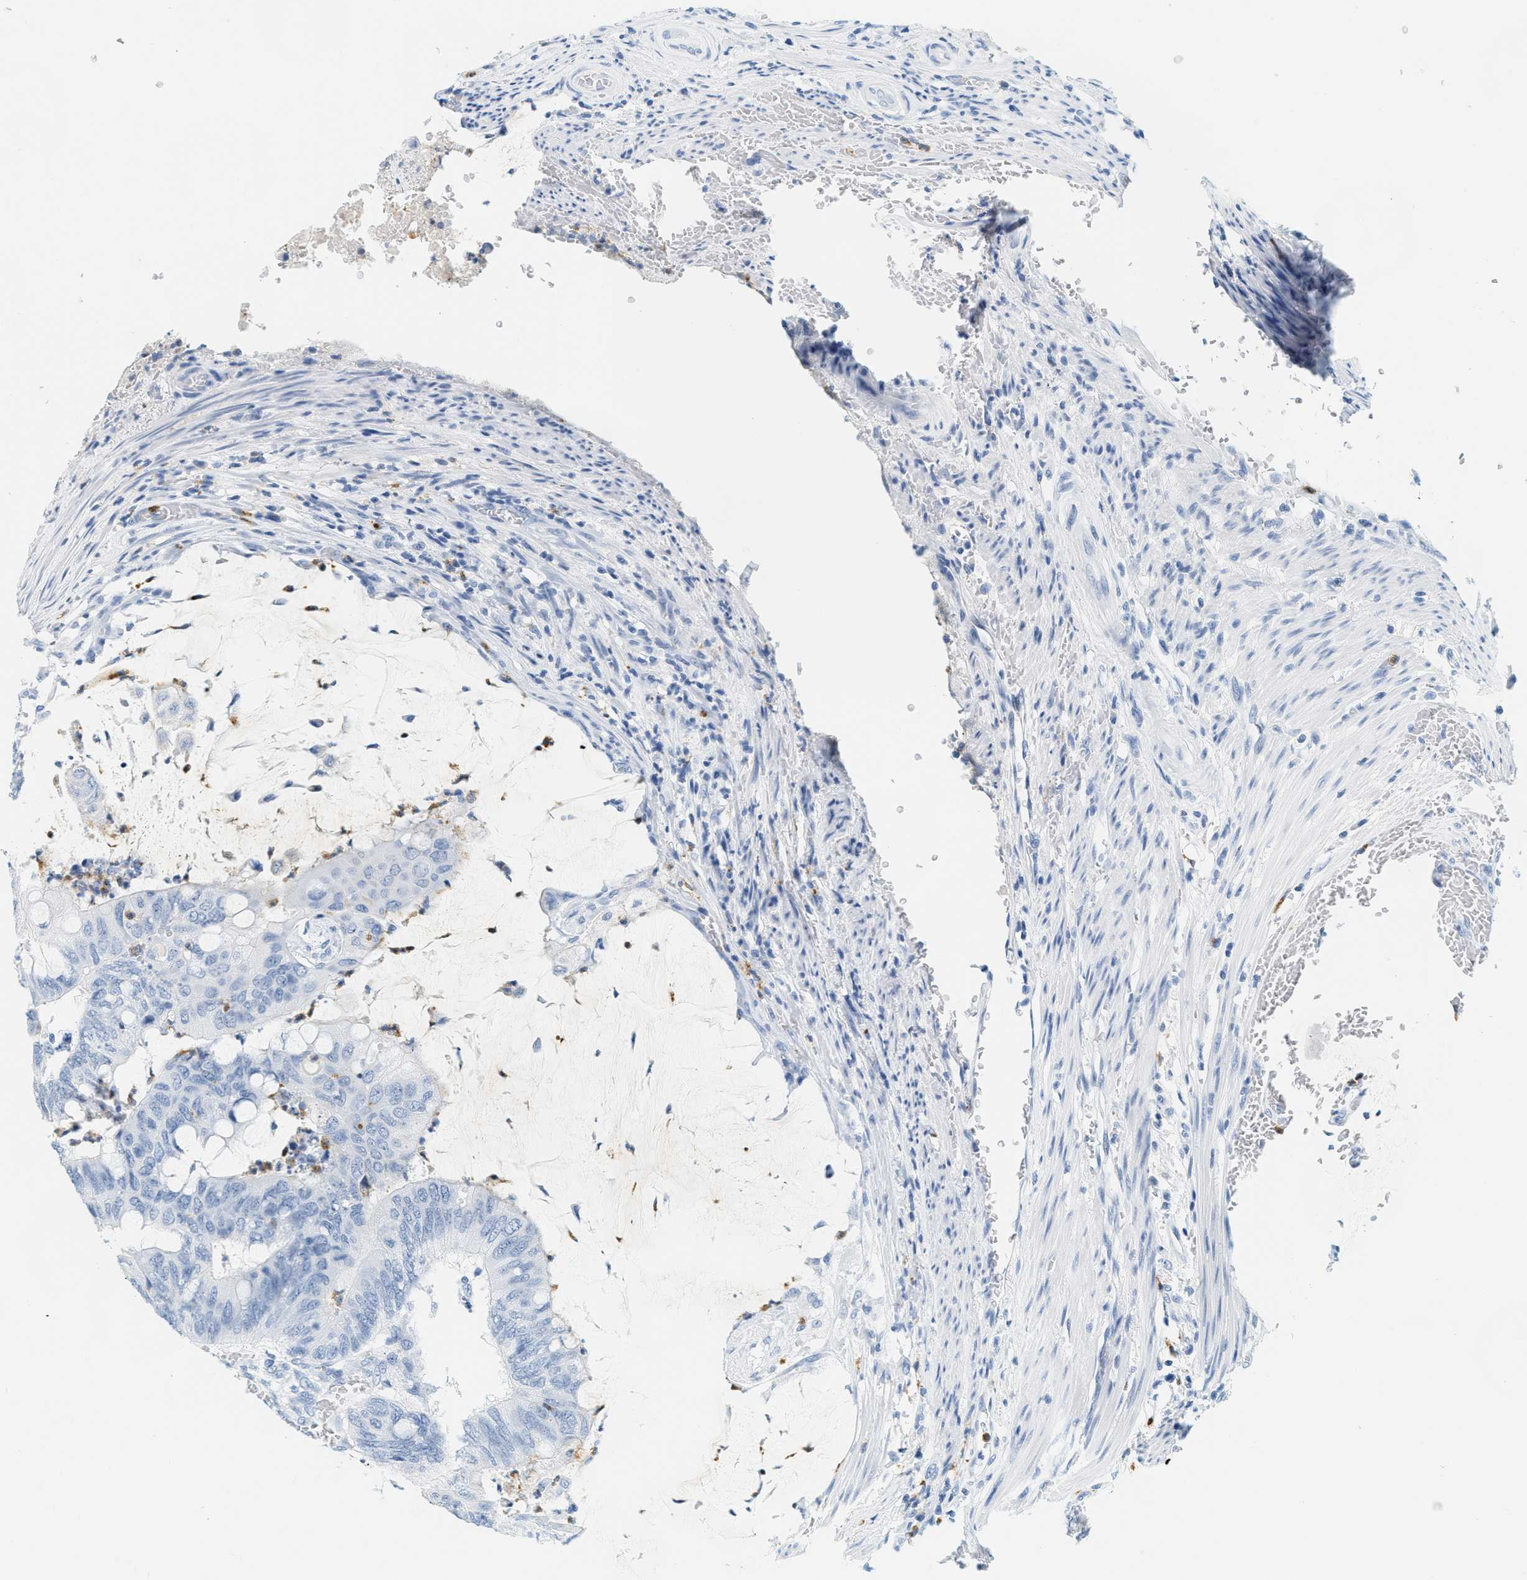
{"staining": {"intensity": "negative", "quantity": "none", "location": "none"}, "tissue": "colorectal cancer", "cell_type": "Tumor cells", "image_type": "cancer", "snomed": [{"axis": "morphology", "description": "Normal tissue, NOS"}, {"axis": "morphology", "description": "Adenocarcinoma, NOS"}, {"axis": "topography", "description": "Rectum"}], "caption": "DAB immunohistochemical staining of human colorectal cancer shows no significant expression in tumor cells.", "gene": "LCN2", "patient": {"sex": "male", "age": 92}}